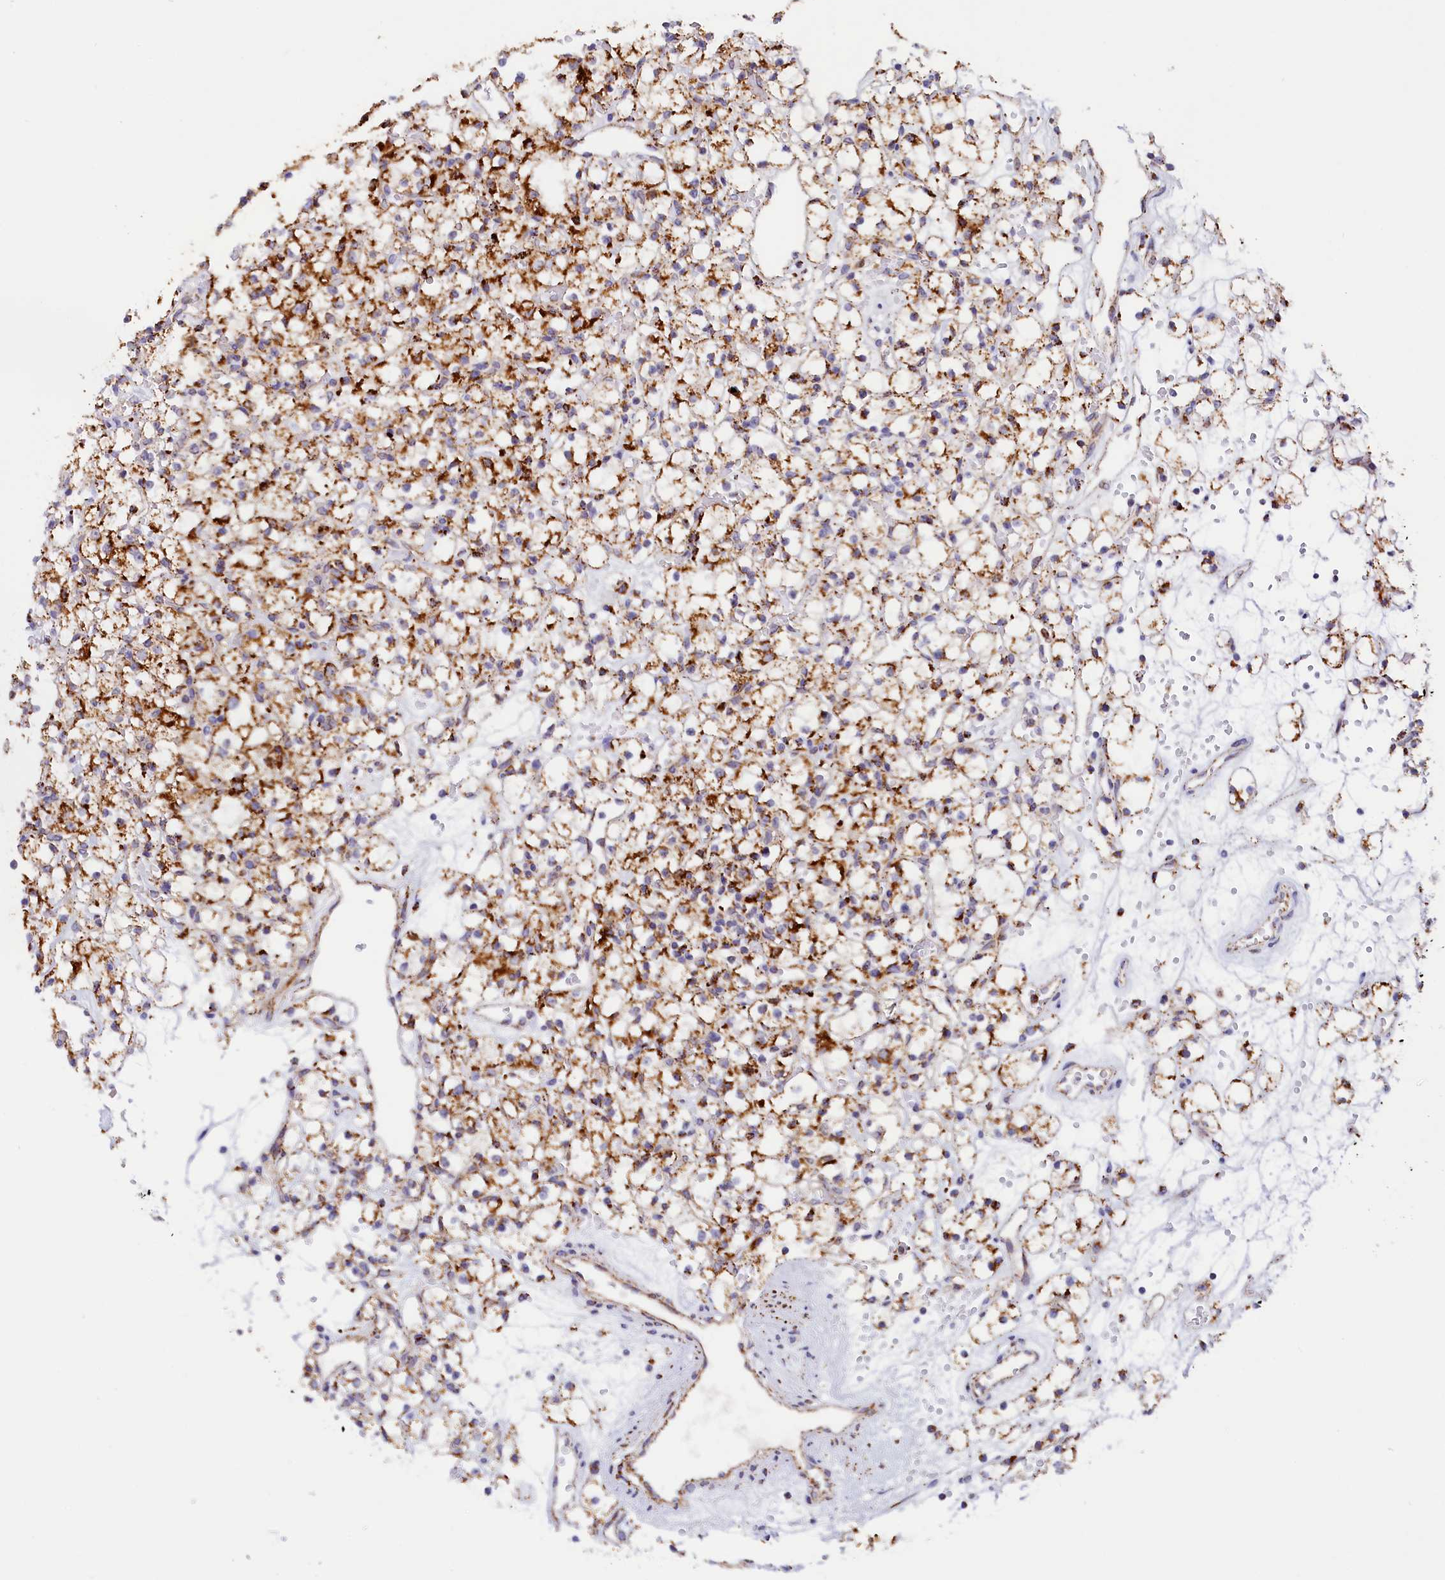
{"staining": {"intensity": "strong", "quantity": "<25%", "location": "cytoplasmic/membranous"}, "tissue": "renal cancer", "cell_type": "Tumor cells", "image_type": "cancer", "snomed": [{"axis": "morphology", "description": "Adenocarcinoma, NOS"}, {"axis": "topography", "description": "Kidney"}], "caption": "IHC staining of adenocarcinoma (renal), which exhibits medium levels of strong cytoplasmic/membranous staining in about <25% of tumor cells indicating strong cytoplasmic/membranous protein expression. The staining was performed using DAB (brown) for protein detection and nuclei were counterstained in hematoxylin (blue).", "gene": "AKTIP", "patient": {"sex": "female", "age": 59}}